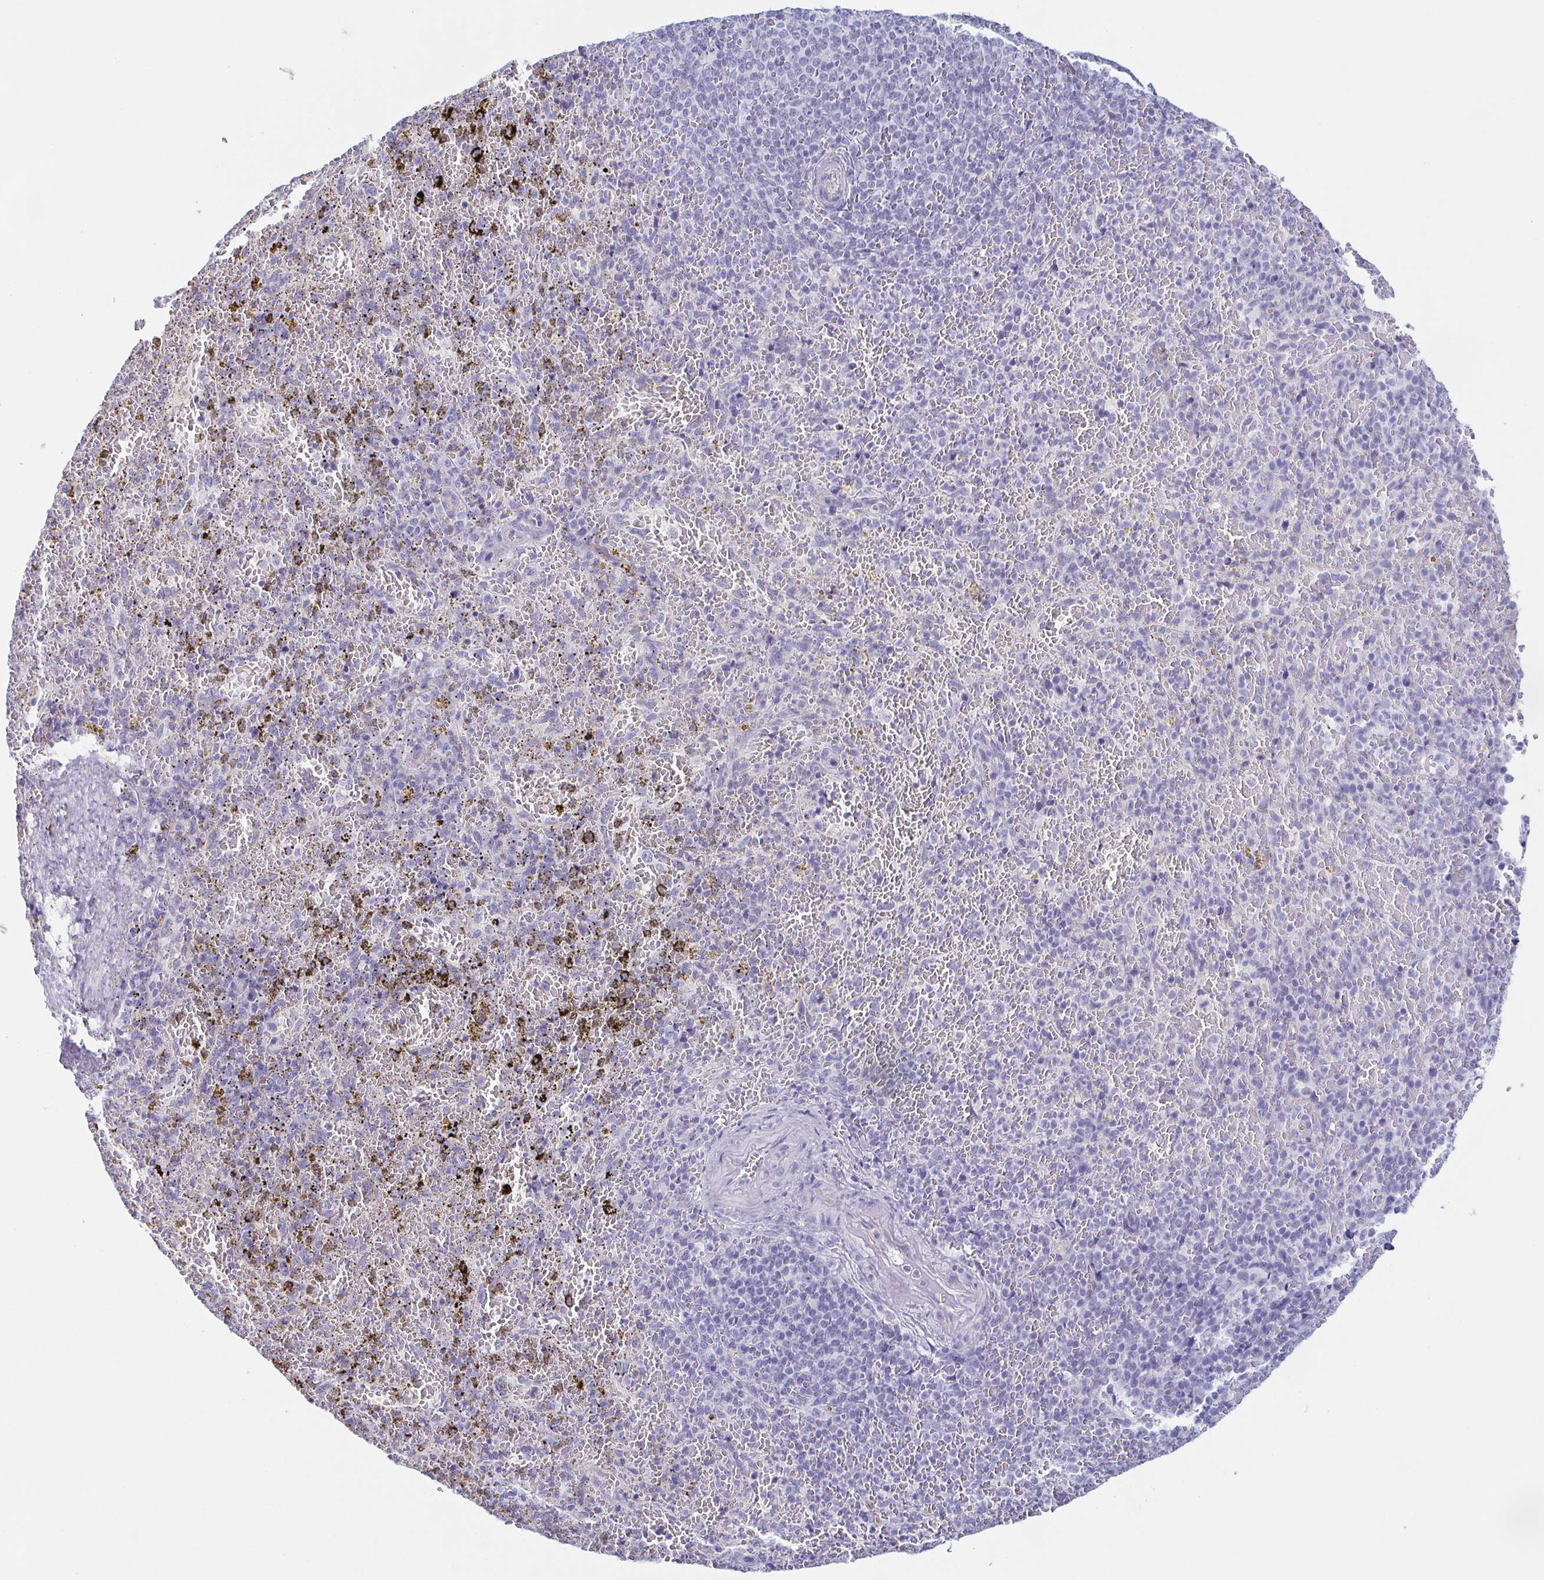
{"staining": {"intensity": "negative", "quantity": "none", "location": "none"}, "tissue": "spleen", "cell_type": "Cells in red pulp", "image_type": "normal", "snomed": [{"axis": "morphology", "description": "Normal tissue, NOS"}, {"axis": "topography", "description": "Spleen"}], "caption": "This image is of normal spleen stained with immunohistochemistry to label a protein in brown with the nuclei are counter-stained blue. There is no expression in cells in red pulp. (Brightfield microscopy of DAB (3,3'-diaminobenzidine) IHC at high magnification).", "gene": "PRR27", "patient": {"sex": "female", "age": 50}}